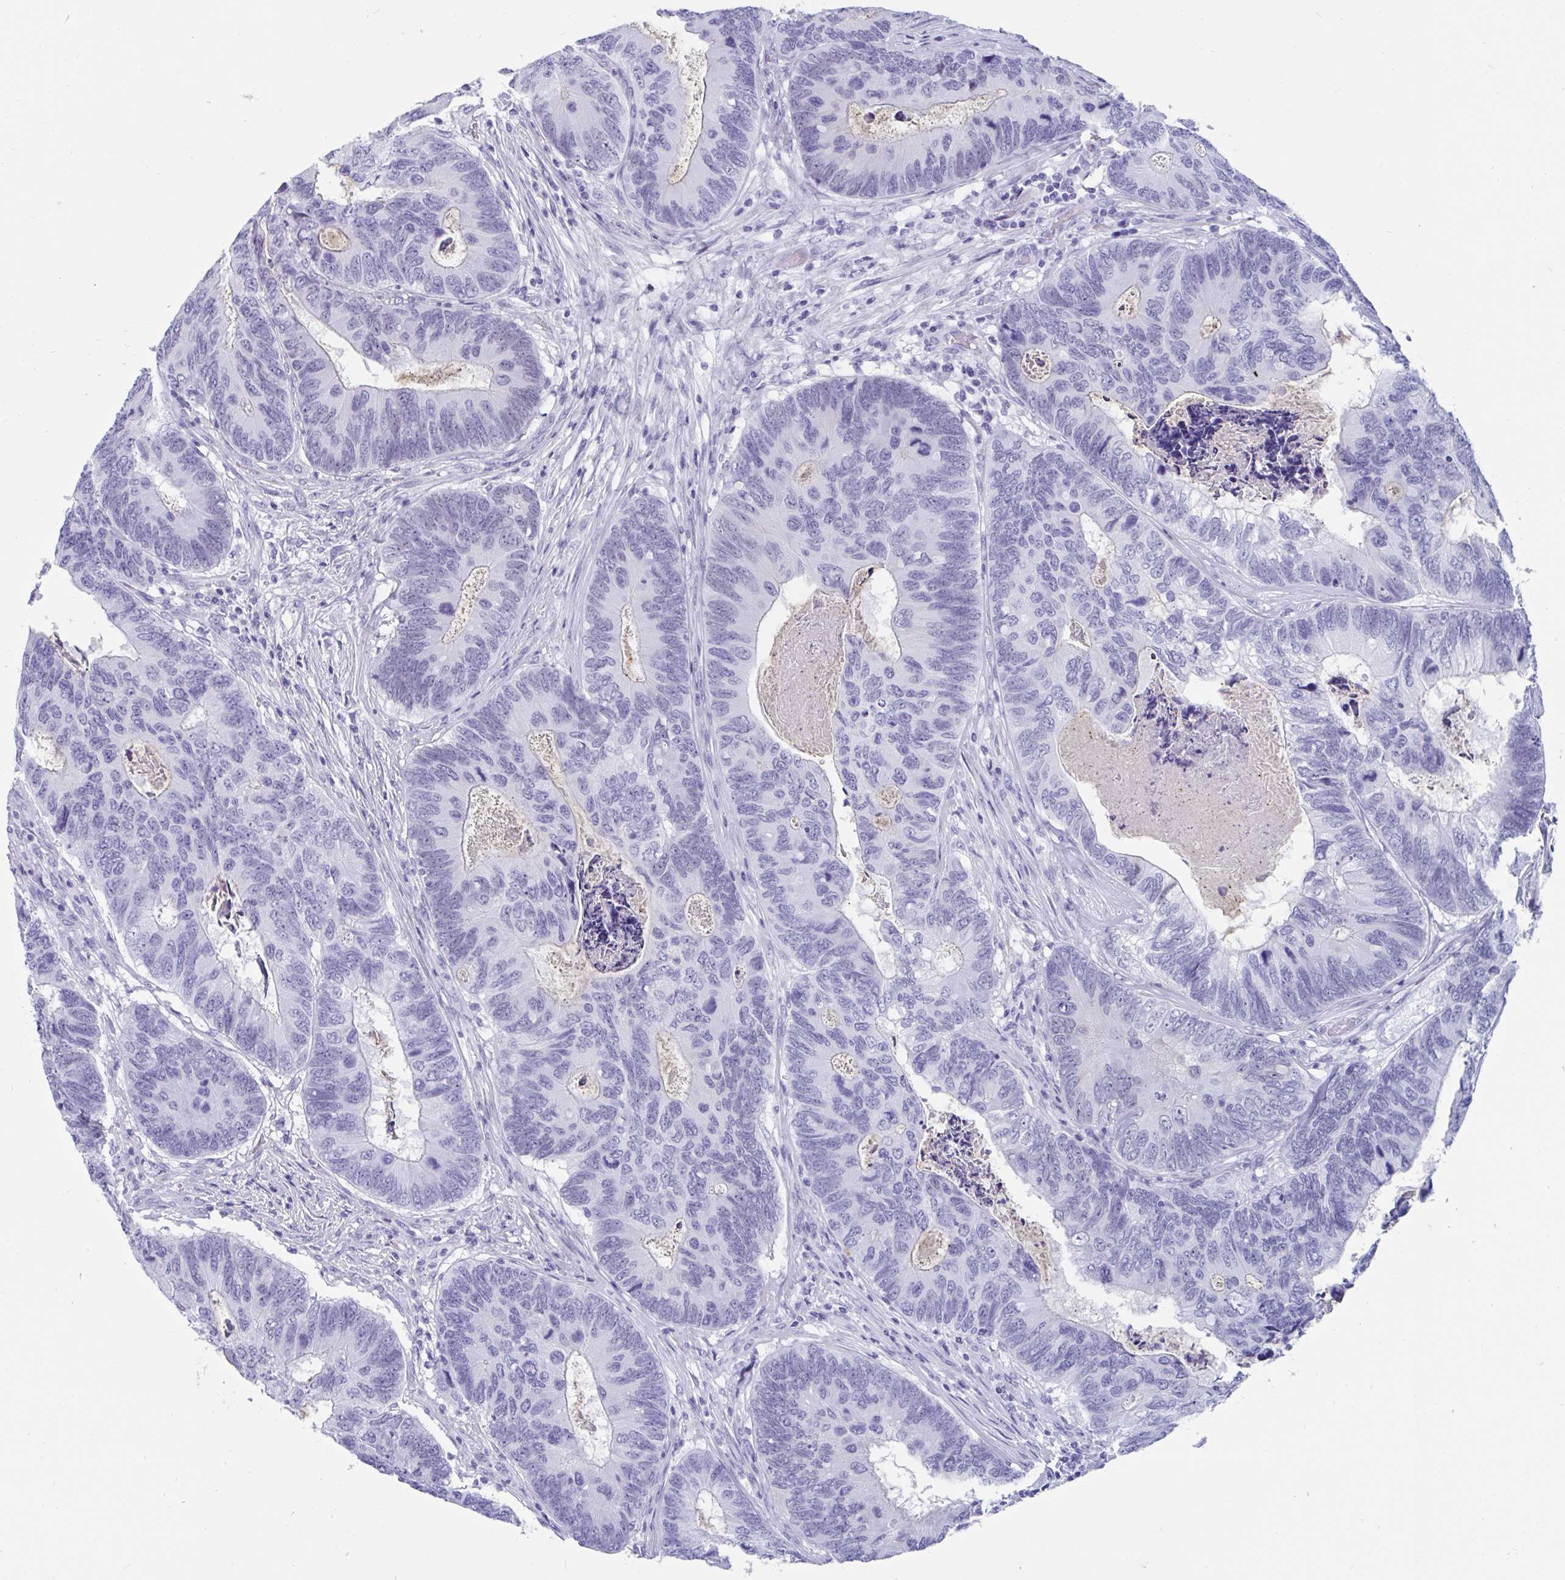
{"staining": {"intensity": "negative", "quantity": "none", "location": "none"}, "tissue": "colorectal cancer", "cell_type": "Tumor cells", "image_type": "cancer", "snomed": [{"axis": "morphology", "description": "Adenocarcinoma, NOS"}, {"axis": "topography", "description": "Colon"}], "caption": "Immunohistochemical staining of adenocarcinoma (colorectal) reveals no significant positivity in tumor cells.", "gene": "GKN2", "patient": {"sex": "female", "age": 67}}